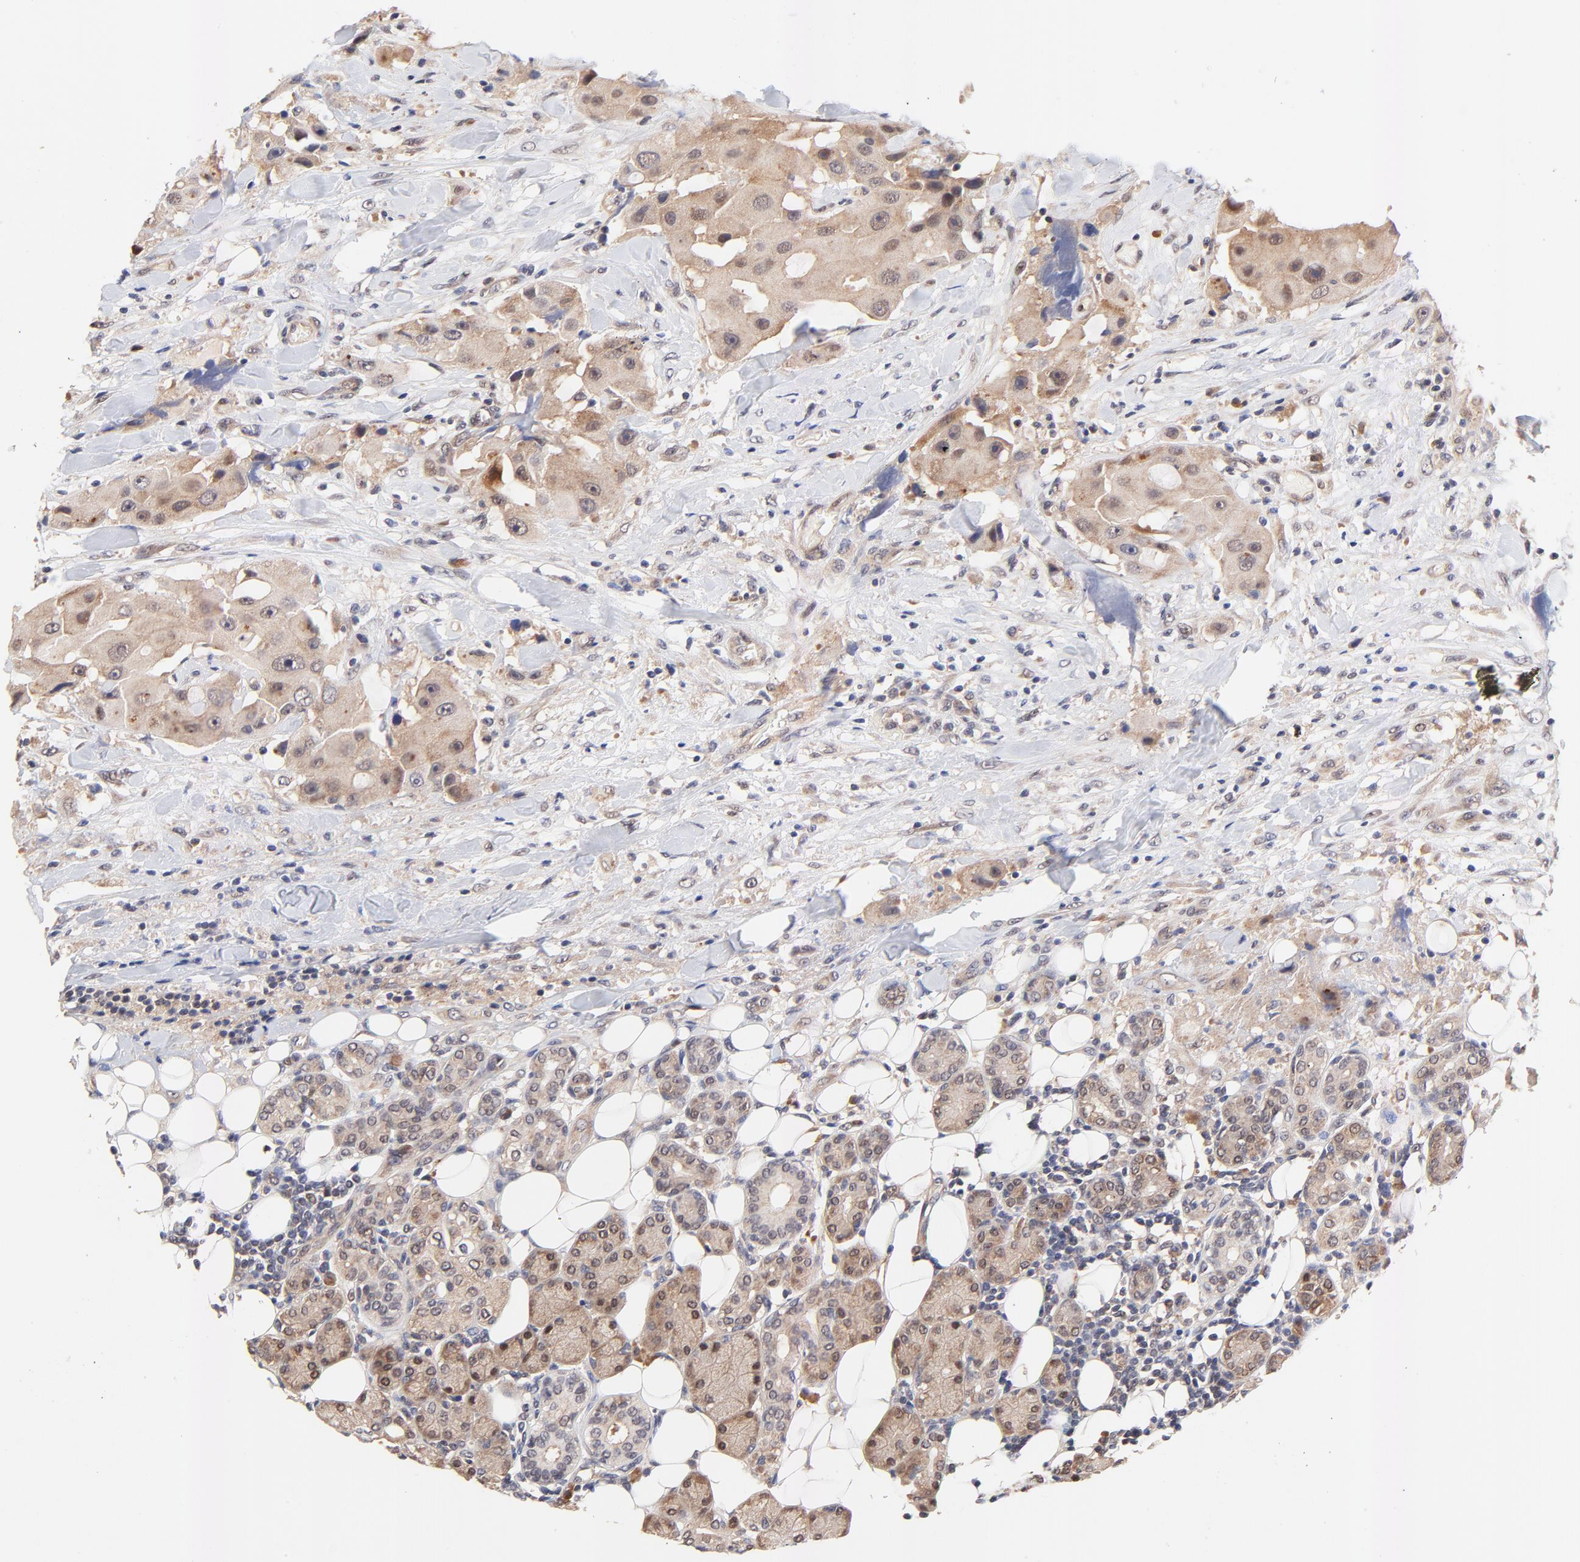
{"staining": {"intensity": "moderate", "quantity": "25%-75%", "location": "cytoplasmic/membranous,nuclear"}, "tissue": "head and neck cancer", "cell_type": "Tumor cells", "image_type": "cancer", "snomed": [{"axis": "morphology", "description": "Normal tissue, NOS"}, {"axis": "morphology", "description": "Adenocarcinoma, NOS"}, {"axis": "topography", "description": "Salivary gland"}, {"axis": "topography", "description": "Head-Neck"}], "caption": "Brown immunohistochemical staining in head and neck cancer (adenocarcinoma) shows moderate cytoplasmic/membranous and nuclear positivity in approximately 25%-75% of tumor cells. (Brightfield microscopy of DAB IHC at high magnification).", "gene": "TXNL1", "patient": {"sex": "male", "age": 80}}